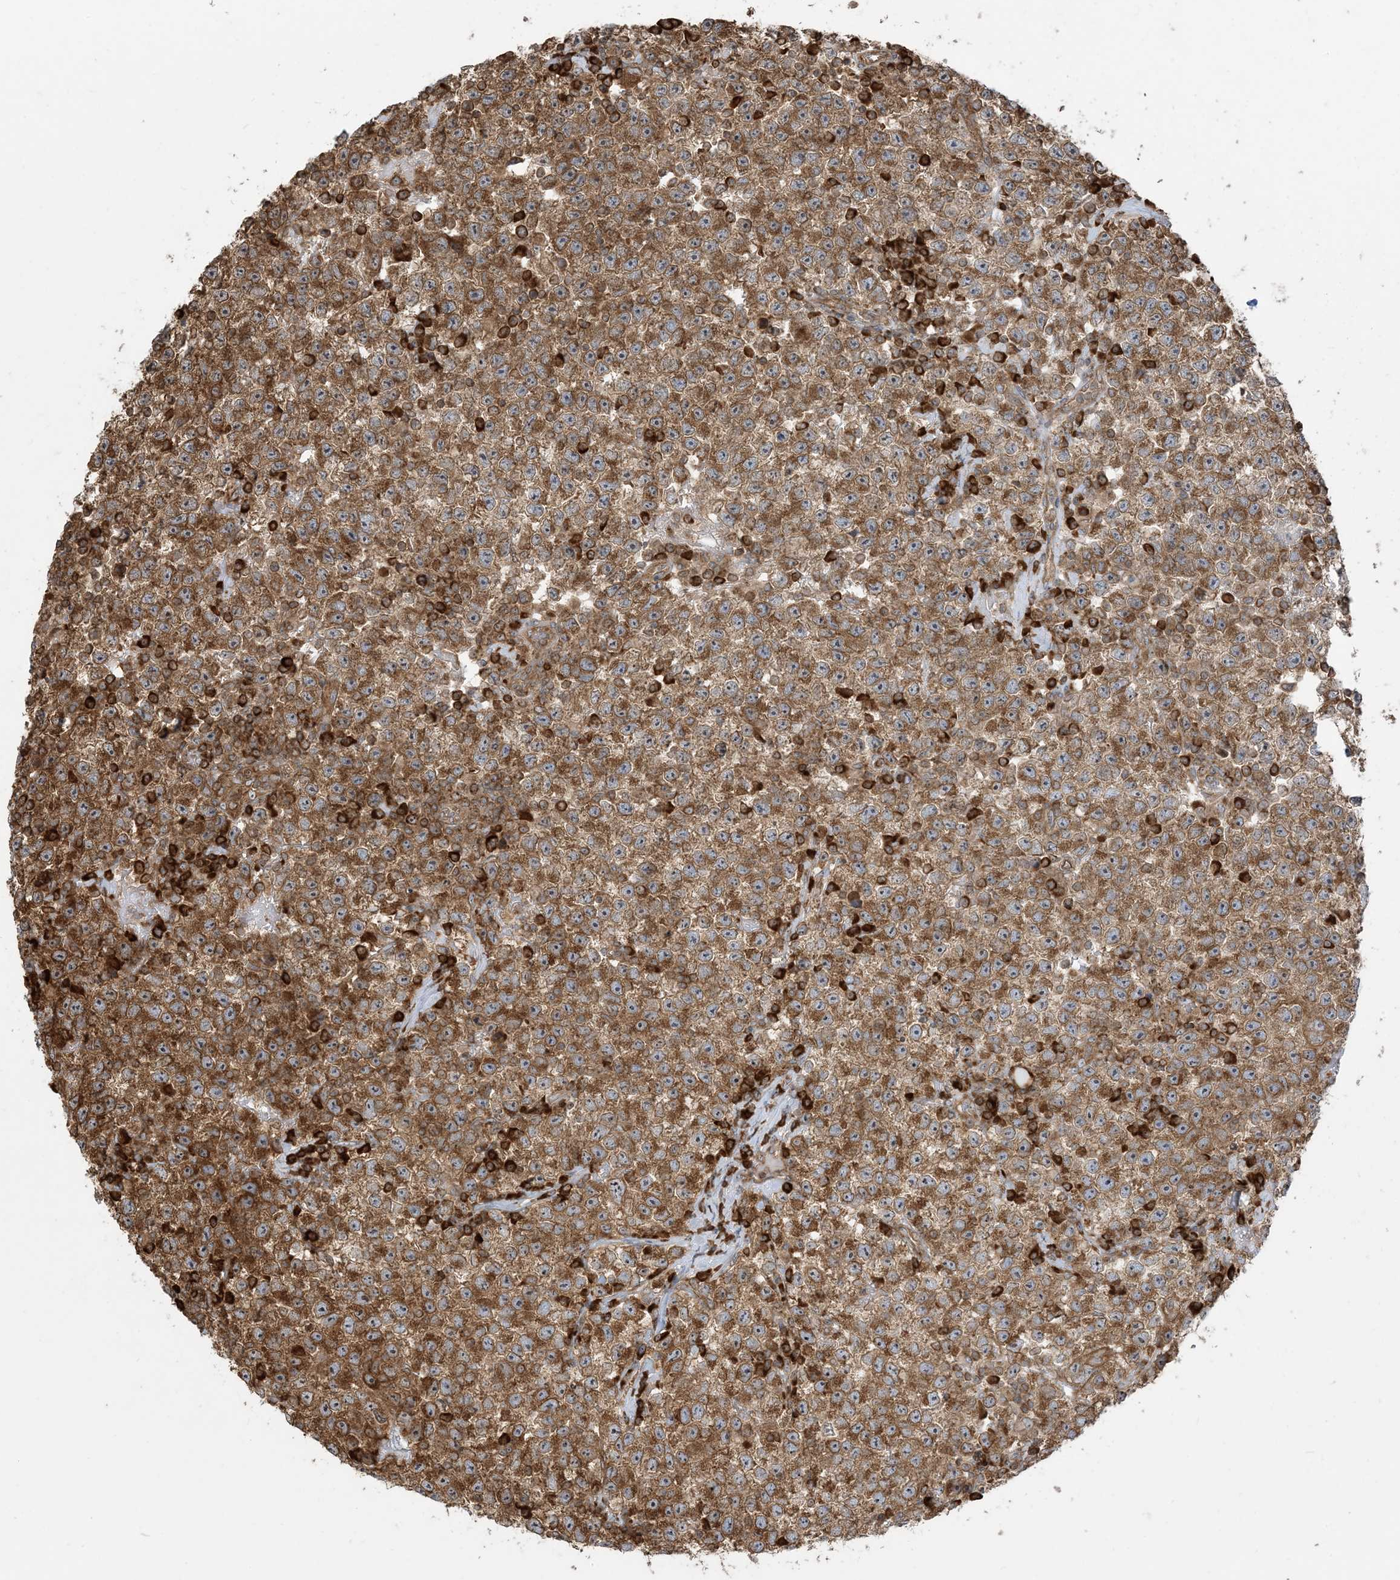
{"staining": {"intensity": "moderate", "quantity": ">75%", "location": "cytoplasmic/membranous"}, "tissue": "testis cancer", "cell_type": "Tumor cells", "image_type": "cancer", "snomed": [{"axis": "morphology", "description": "Seminoma, NOS"}, {"axis": "topography", "description": "Testis"}], "caption": "The histopathology image reveals staining of testis seminoma, revealing moderate cytoplasmic/membranous protein positivity (brown color) within tumor cells.", "gene": "SRP72", "patient": {"sex": "male", "age": 22}}